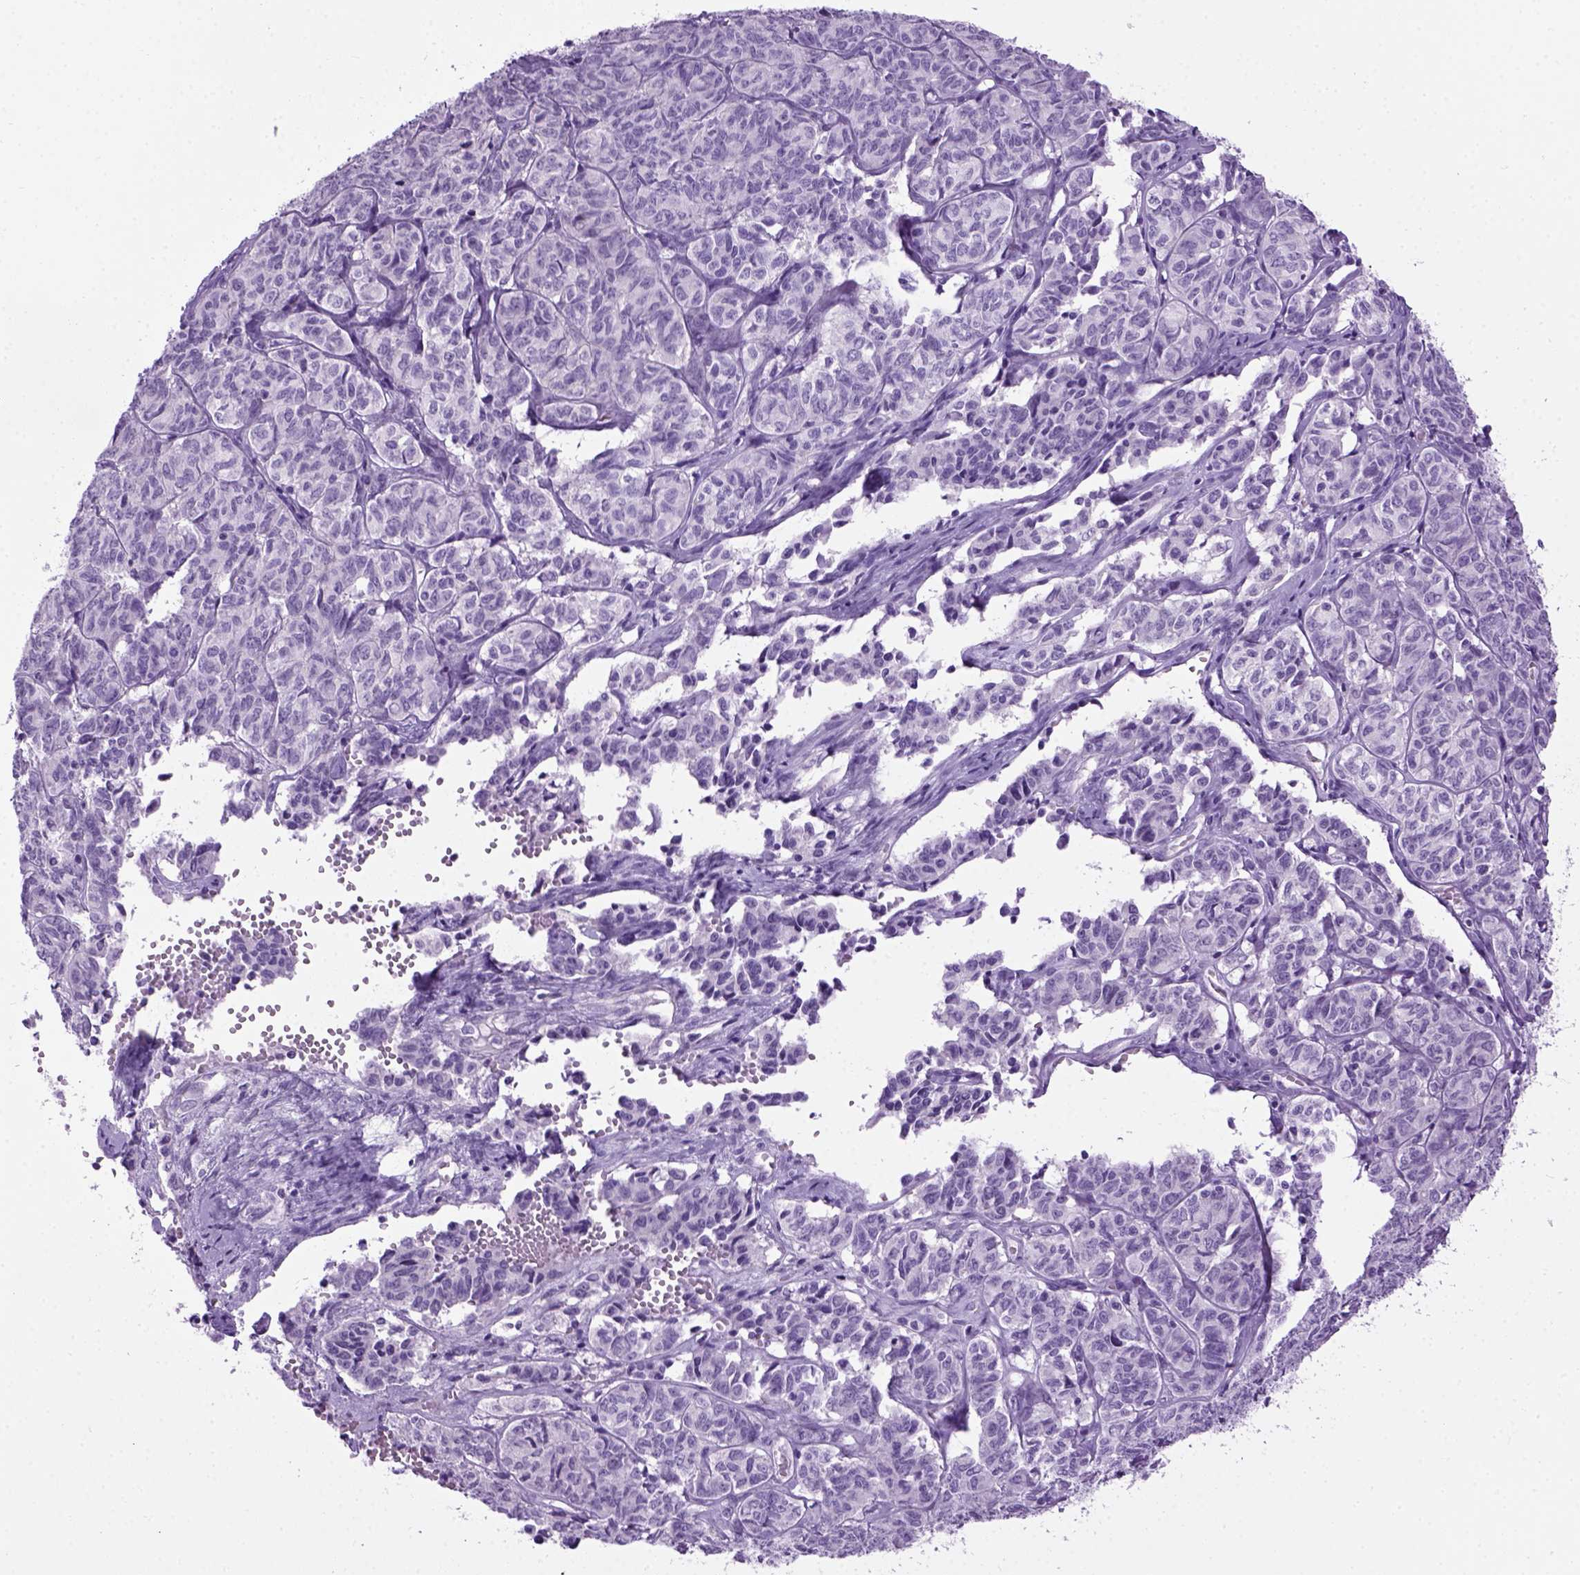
{"staining": {"intensity": "negative", "quantity": "none", "location": "none"}, "tissue": "ovarian cancer", "cell_type": "Tumor cells", "image_type": "cancer", "snomed": [{"axis": "morphology", "description": "Carcinoma, endometroid"}, {"axis": "topography", "description": "Ovary"}], "caption": "Micrograph shows no protein positivity in tumor cells of ovarian endometroid carcinoma tissue.", "gene": "GABRB2", "patient": {"sex": "female", "age": 80}}